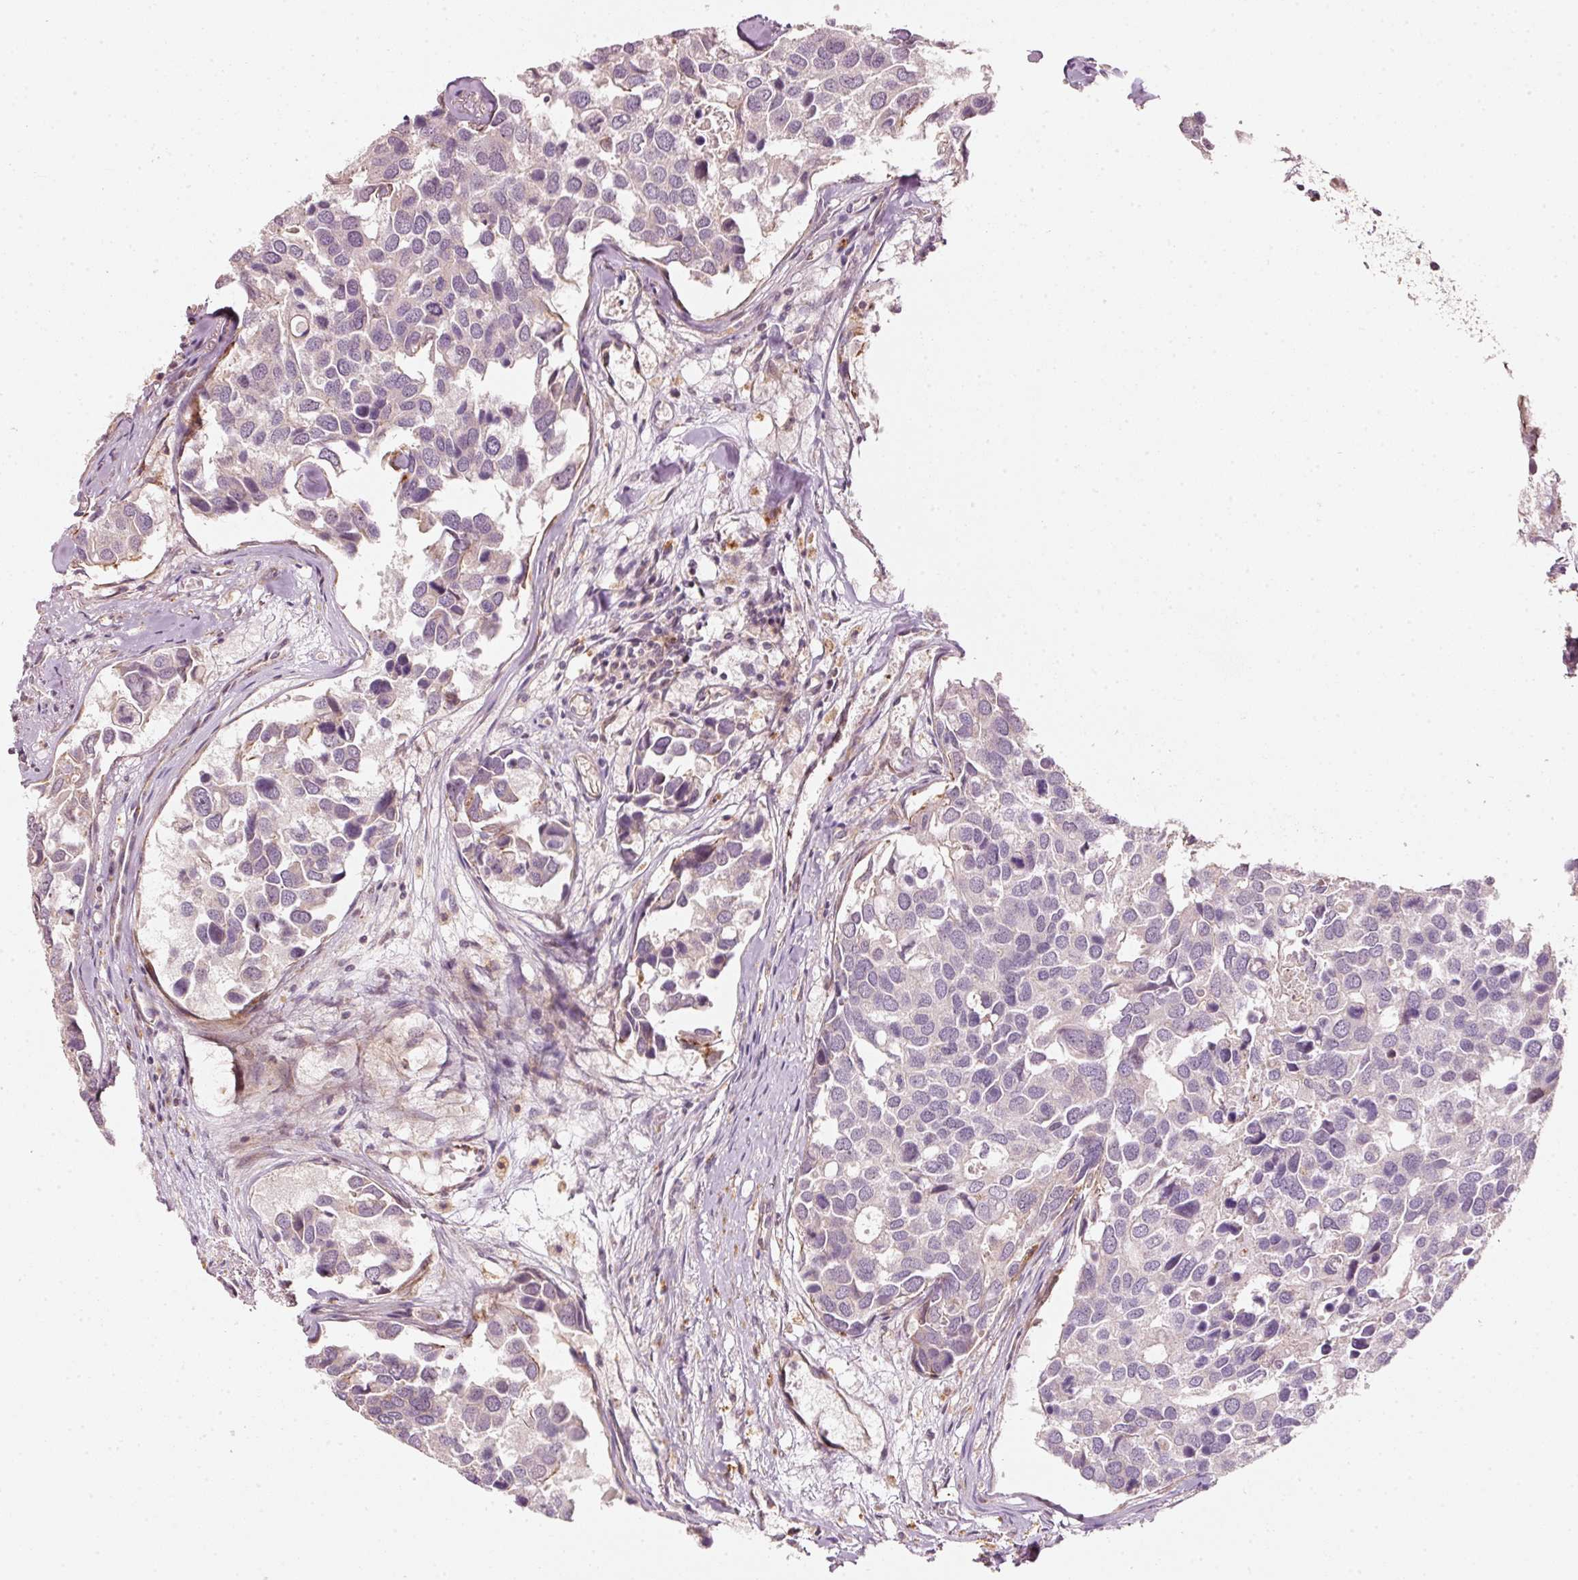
{"staining": {"intensity": "negative", "quantity": "none", "location": "none"}, "tissue": "breast cancer", "cell_type": "Tumor cells", "image_type": "cancer", "snomed": [{"axis": "morphology", "description": "Duct carcinoma"}, {"axis": "topography", "description": "Breast"}], "caption": "IHC of infiltrating ductal carcinoma (breast) exhibits no positivity in tumor cells.", "gene": "ARHGAP22", "patient": {"sex": "female", "age": 83}}